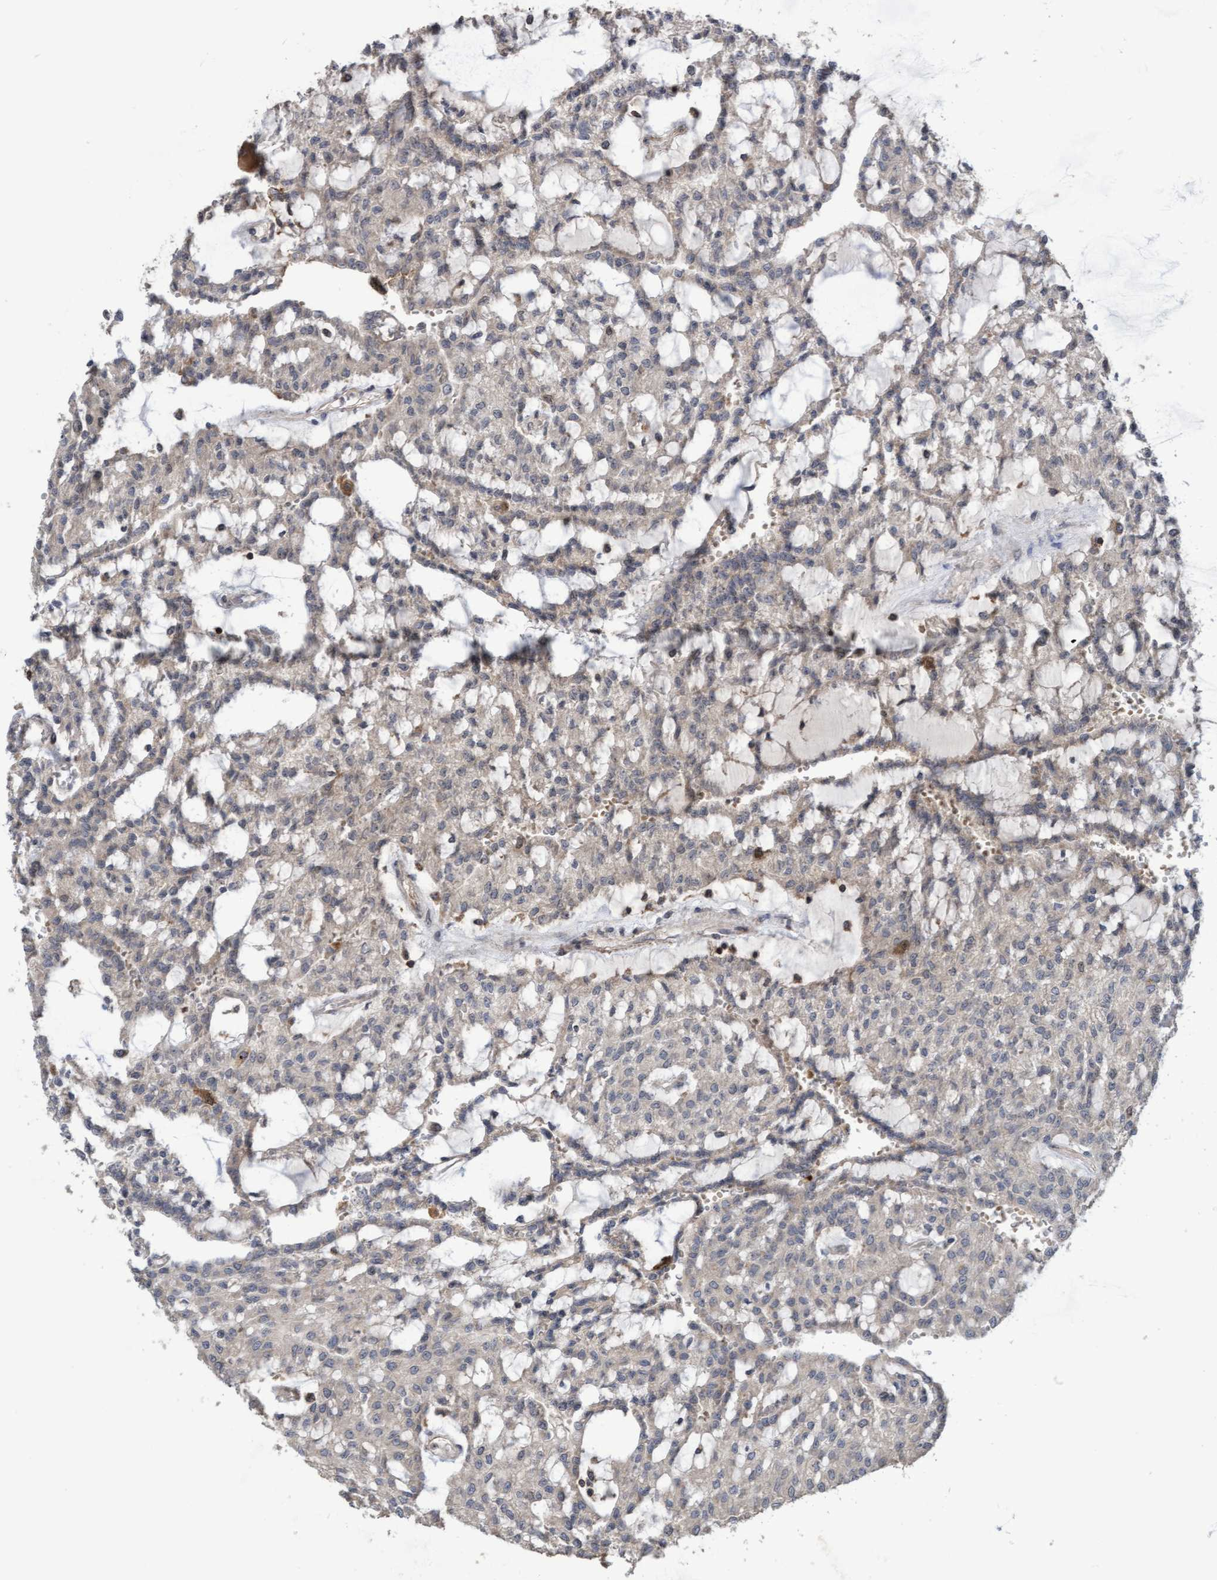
{"staining": {"intensity": "weak", "quantity": "<25%", "location": "cytoplasmic/membranous"}, "tissue": "renal cancer", "cell_type": "Tumor cells", "image_type": "cancer", "snomed": [{"axis": "morphology", "description": "Adenocarcinoma, NOS"}, {"axis": "topography", "description": "Kidney"}], "caption": "An immunohistochemistry (IHC) image of adenocarcinoma (renal) is shown. There is no staining in tumor cells of adenocarcinoma (renal).", "gene": "SLBP", "patient": {"sex": "male", "age": 63}}